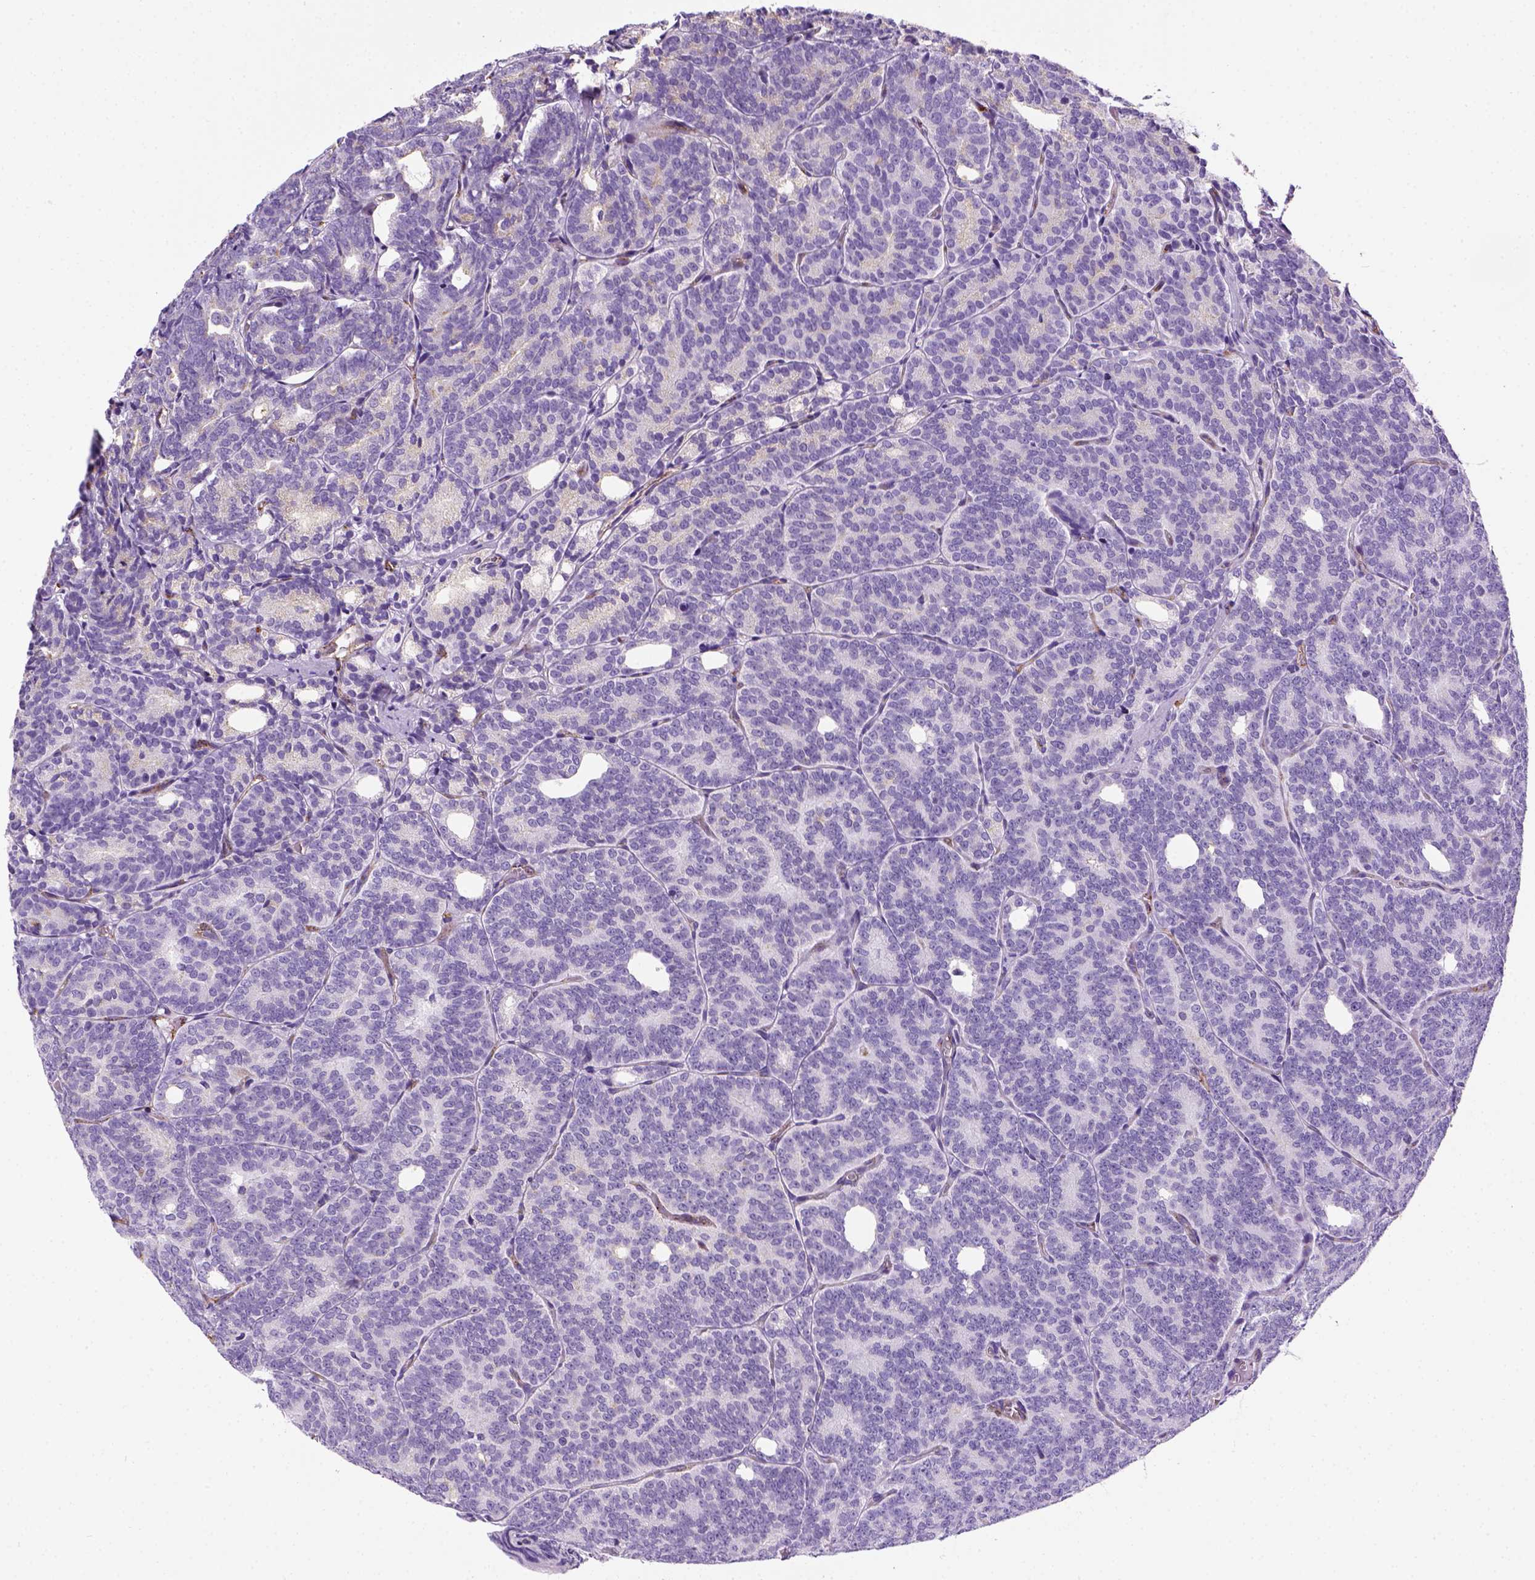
{"staining": {"intensity": "negative", "quantity": "none", "location": "none"}, "tissue": "prostate cancer", "cell_type": "Tumor cells", "image_type": "cancer", "snomed": [{"axis": "morphology", "description": "Adenocarcinoma, High grade"}, {"axis": "topography", "description": "Prostate"}], "caption": "Immunohistochemistry image of prostate cancer stained for a protein (brown), which displays no staining in tumor cells.", "gene": "VWF", "patient": {"sex": "male", "age": 53}}